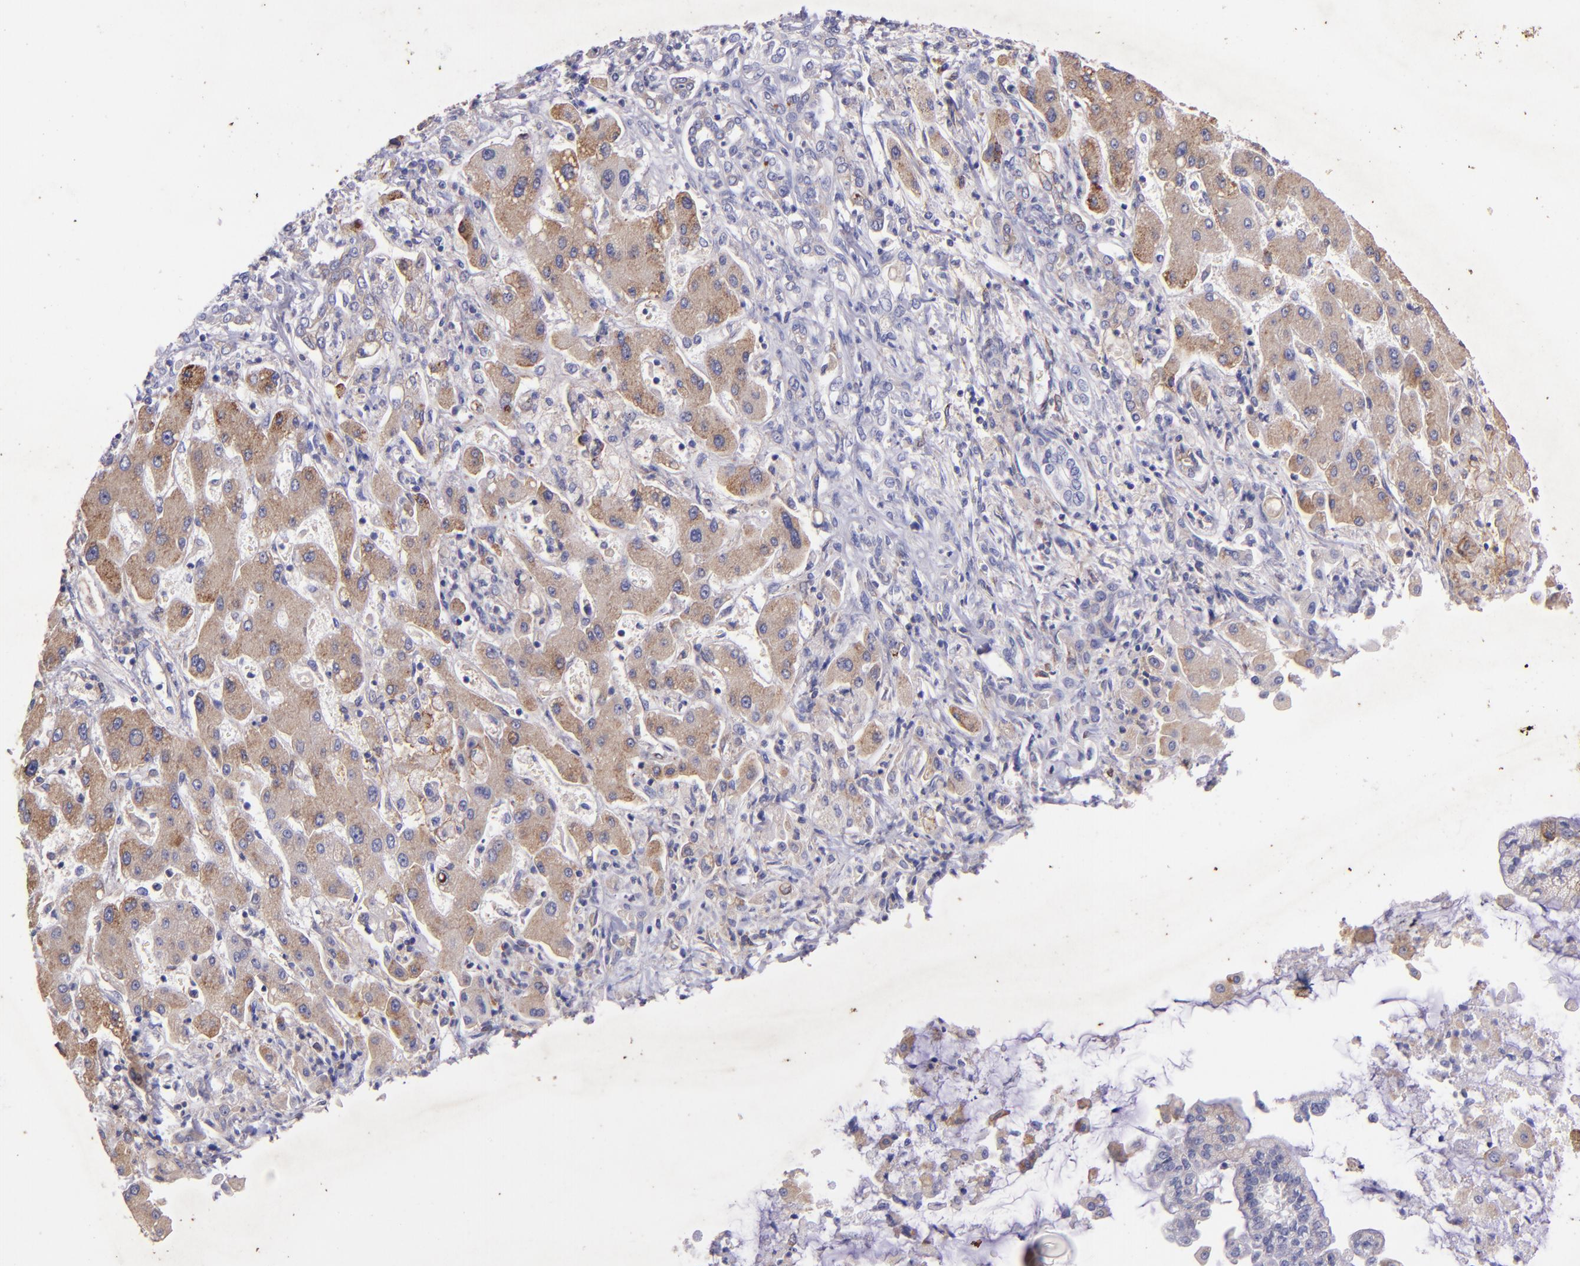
{"staining": {"intensity": "moderate", "quantity": ">75%", "location": "cytoplasmic/membranous"}, "tissue": "liver cancer", "cell_type": "Tumor cells", "image_type": "cancer", "snomed": [{"axis": "morphology", "description": "Cholangiocarcinoma"}, {"axis": "topography", "description": "Liver"}], "caption": "Immunohistochemical staining of liver cancer displays medium levels of moderate cytoplasmic/membranous staining in about >75% of tumor cells. The protein of interest is shown in brown color, while the nuclei are stained blue.", "gene": "RET", "patient": {"sex": "male", "age": 50}}